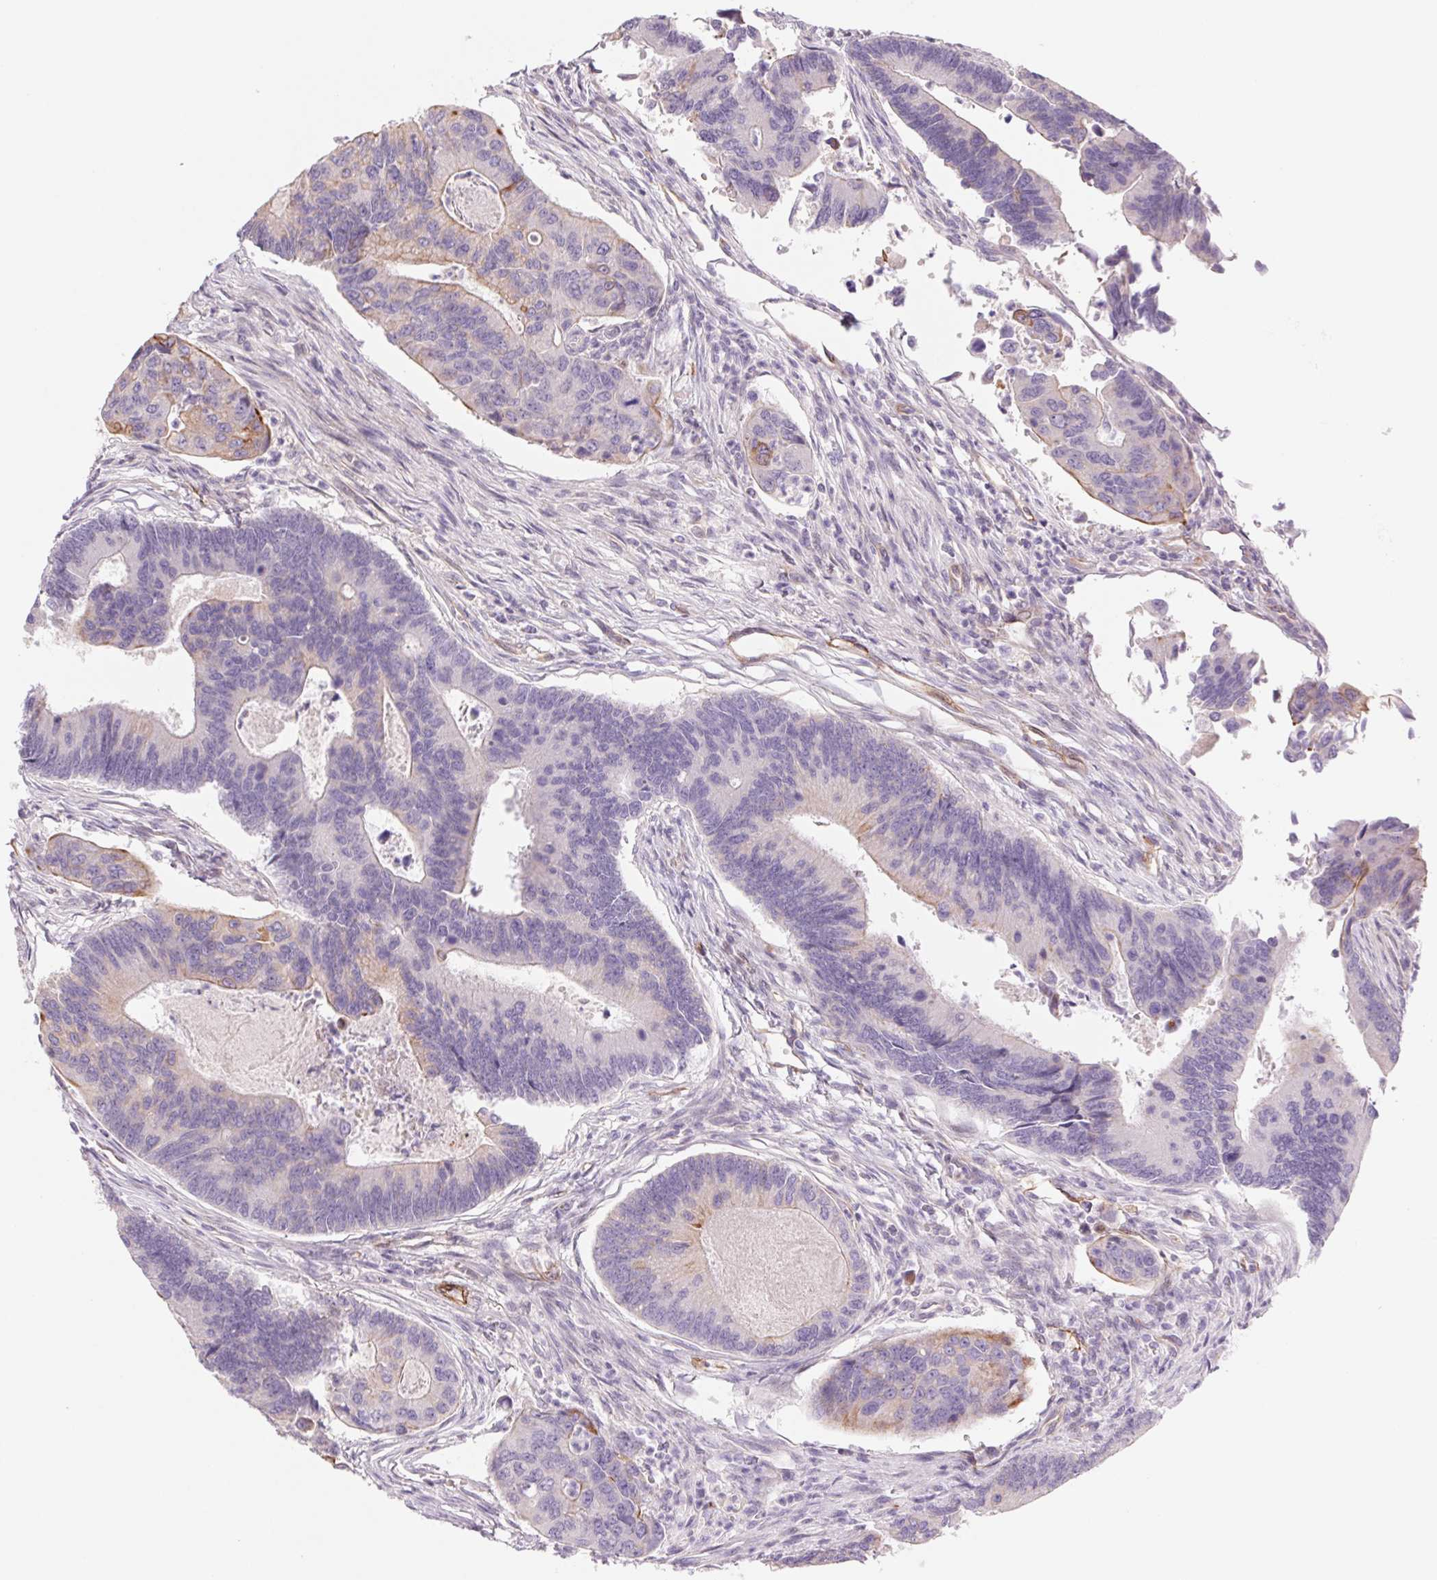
{"staining": {"intensity": "weak", "quantity": "<25%", "location": "cytoplasmic/membranous"}, "tissue": "colorectal cancer", "cell_type": "Tumor cells", "image_type": "cancer", "snomed": [{"axis": "morphology", "description": "Adenocarcinoma, NOS"}, {"axis": "topography", "description": "Colon"}], "caption": "Colorectal adenocarcinoma was stained to show a protein in brown. There is no significant expression in tumor cells.", "gene": "MS4A13", "patient": {"sex": "female", "age": 67}}